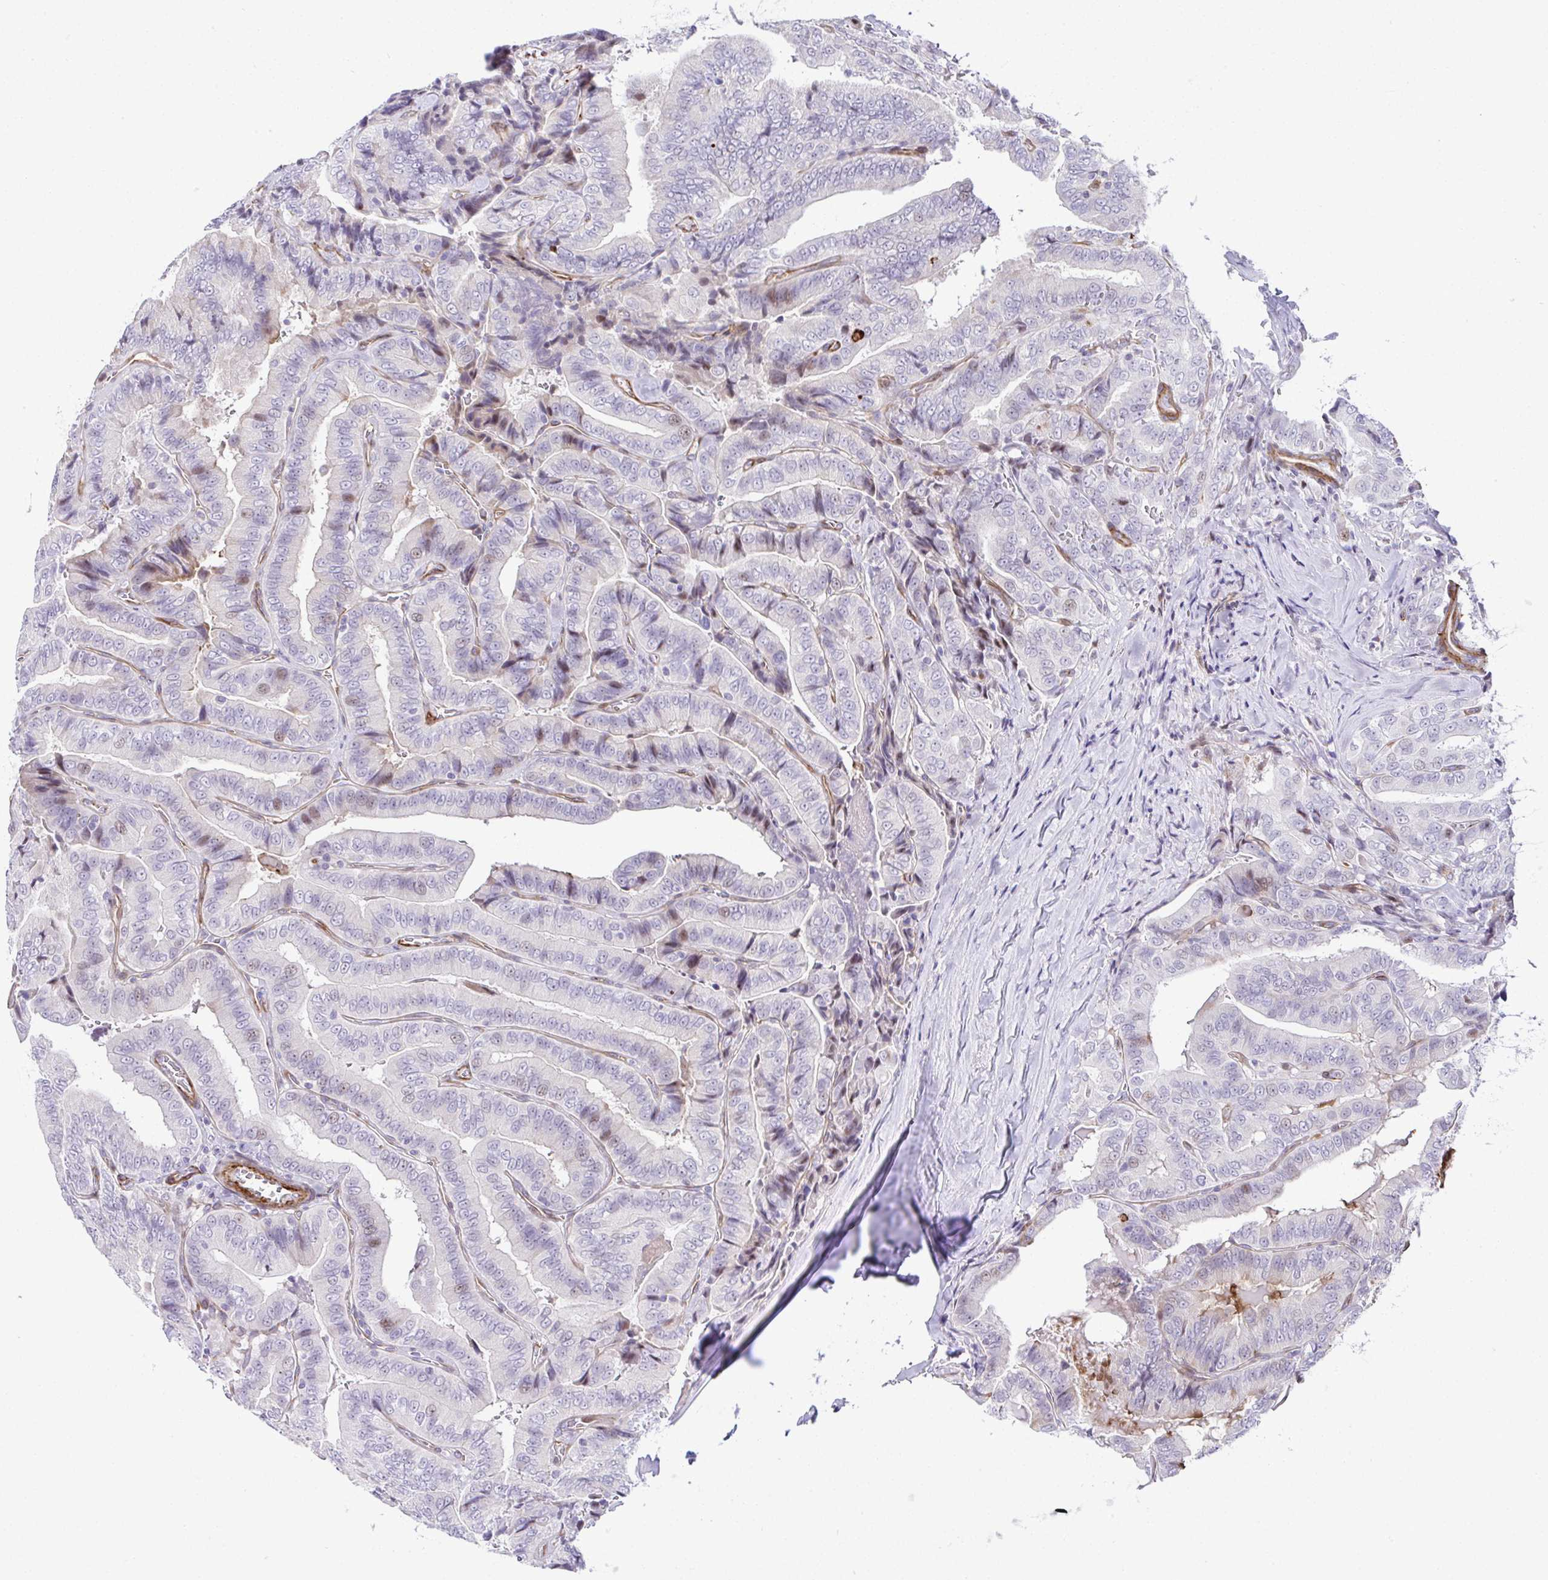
{"staining": {"intensity": "negative", "quantity": "none", "location": "none"}, "tissue": "thyroid cancer", "cell_type": "Tumor cells", "image_type": "cancer", "snomed": [{"axis": "morphology", "description": "Papillary adenocarcinoma, NOS"}, {"axis": "topography", "description": "Thyroid gland"}], "caption": "Thyroid cancer (papillary adenocarcinoma) was stained to show a protein in brown. There is no significant expression in tumor cells.", "gene": "FBXO34", "patient": {"sex": "male", "age": 61}}